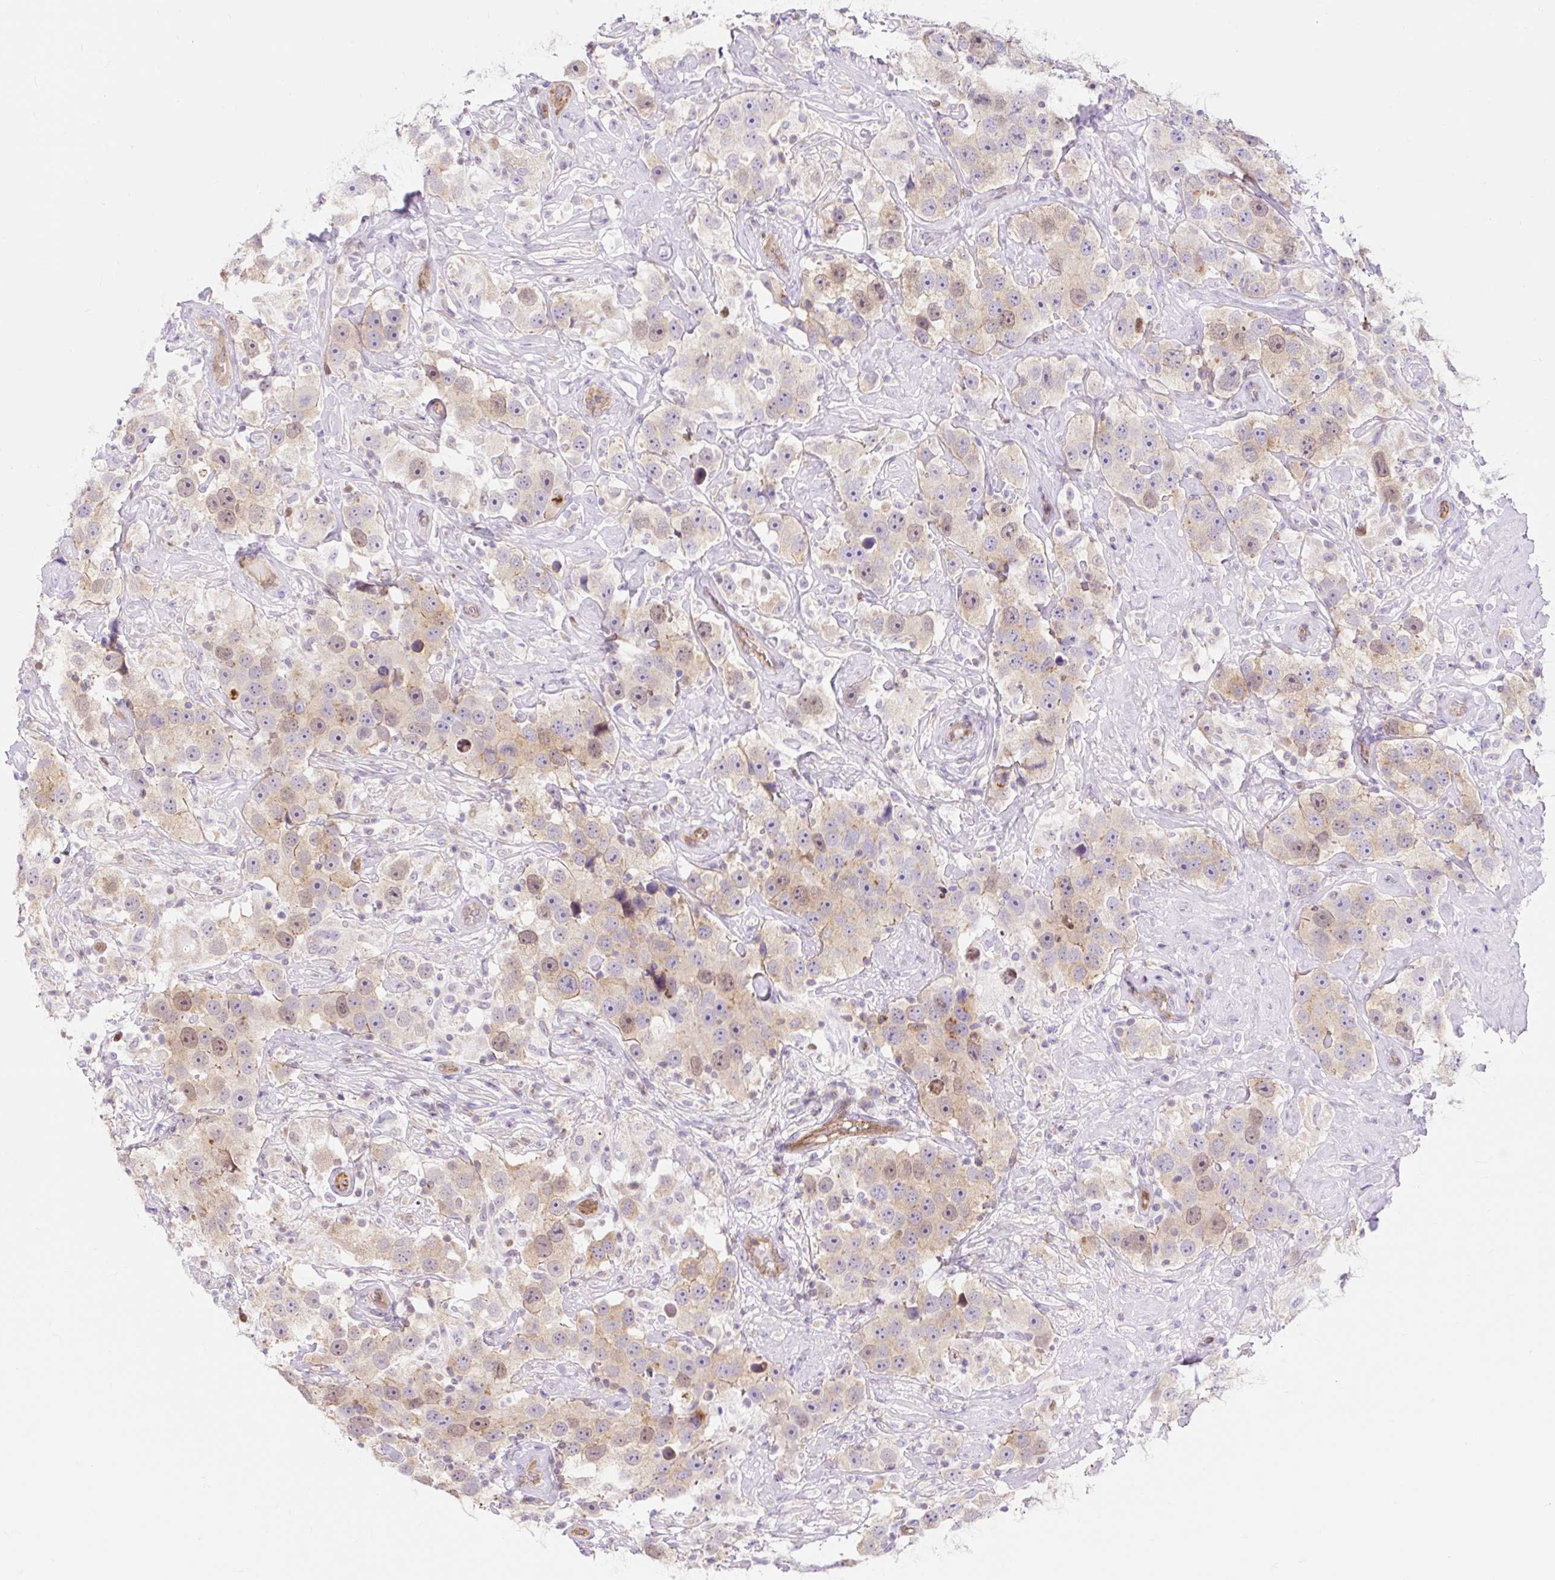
{"staining": {"intensity": "weak", "quantity": "25%-75%", "location": "cytoplasmic/membranous,nuclear"}, "tissue": "testis cancer", "cell_type": "Tumor cells", "image_type": "cancer", "snomed": [{"axis": "morphology", "description": "Seminoma, NOS"}, {"axis": "topography", "description": "Testis"}], "caption": "Protein staining of testis cancer (seminoma) tissue exhibits weak cytoplasmic/membranous and nuclear positivity in approximately 25%-75% of tumor cells. The protein of interest is shown in brown color, while the nuclei are stained blue.", "gene": "HIP1R", "patient": {"sex": "male", "age": 49}}